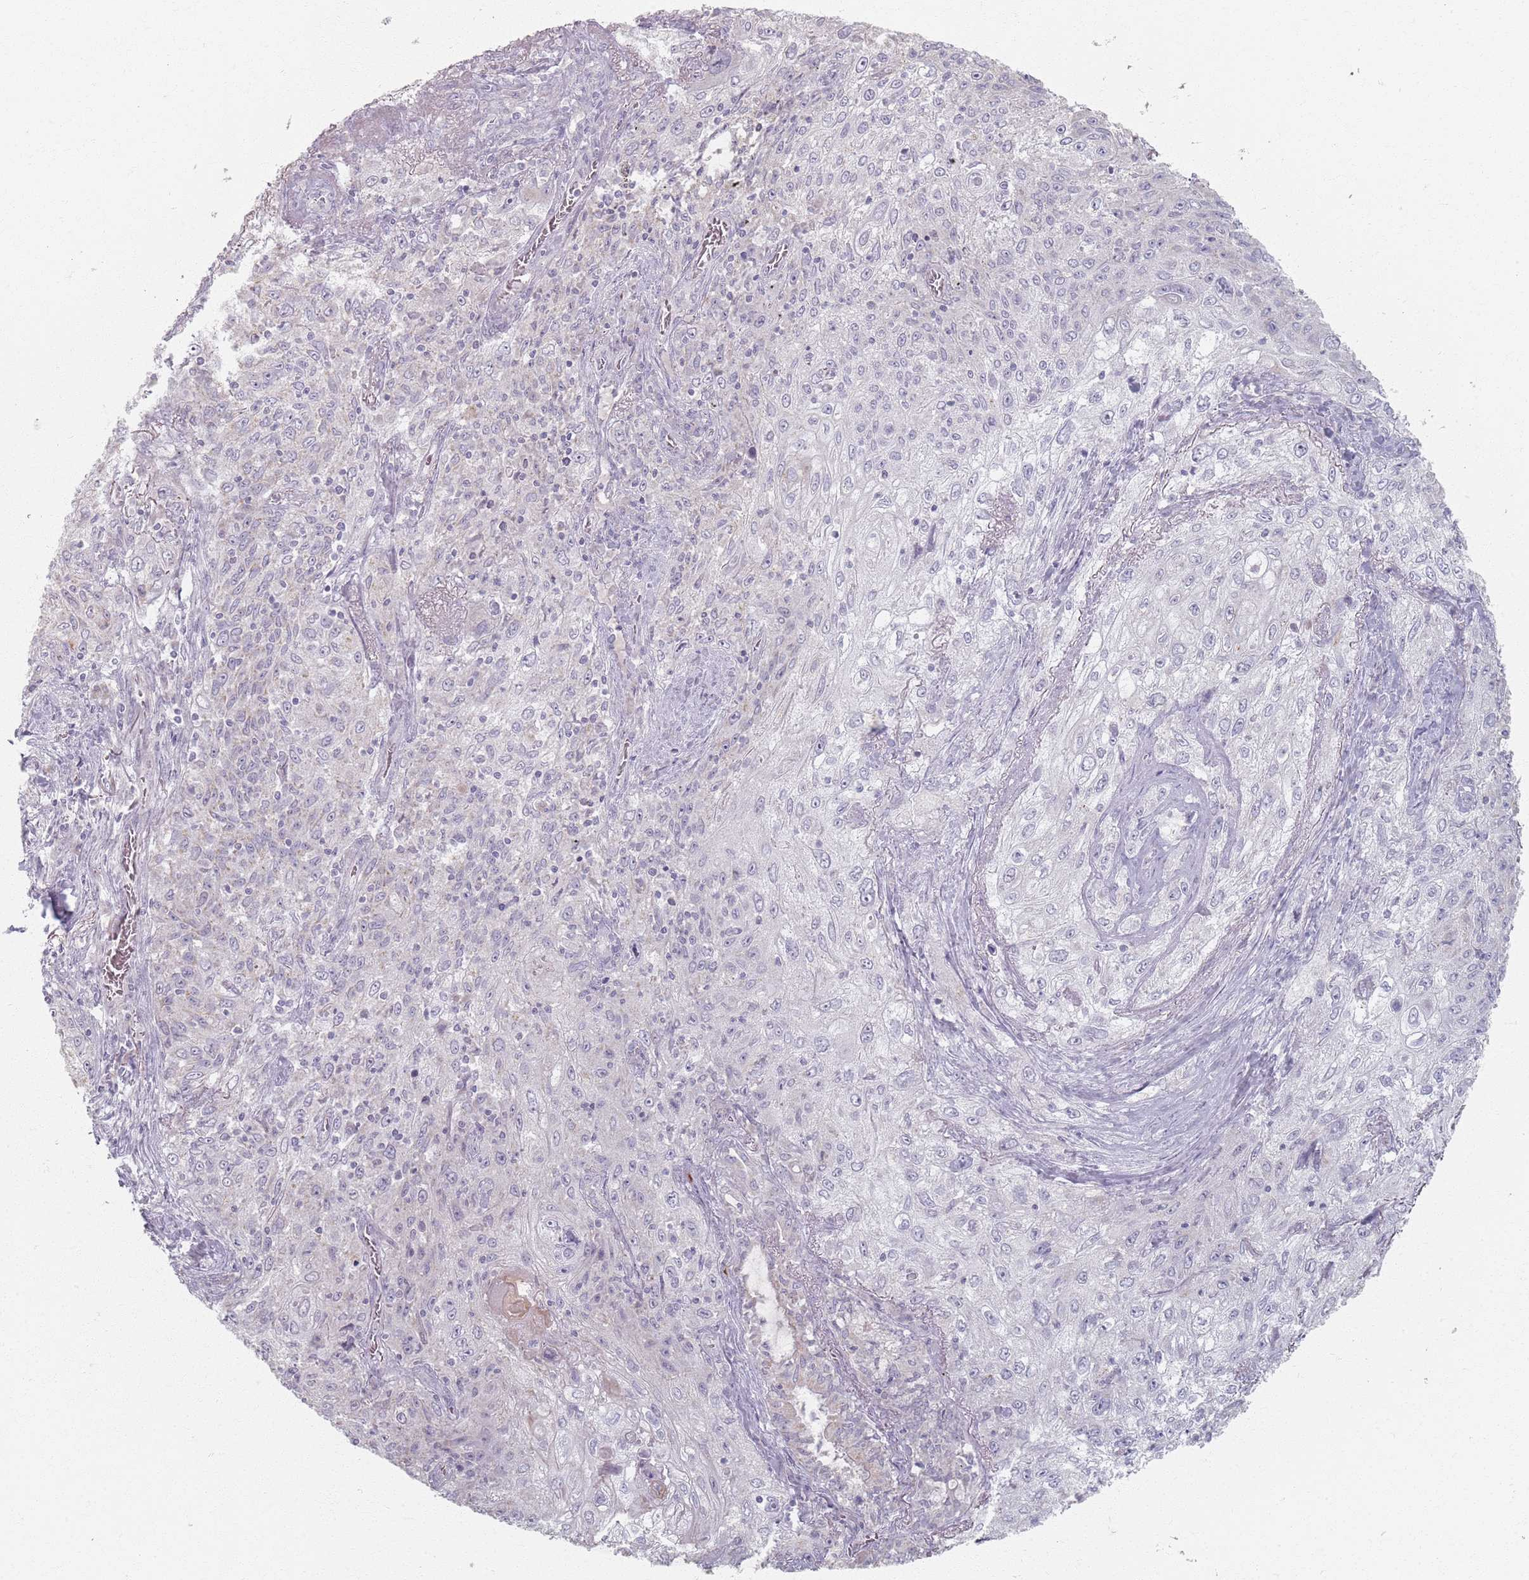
{"staining": {"intensity": "negative", "quantity": "none", "location": "none"}, "tissue": "lung cancer", "cell_type": "Tumor cells", "image_type": "cancer", "snomed": [{"axis": "morphology", "description": "Squamous cell carcinoma, NOS"}, {"axis": "topography", "description": "Lung"}], "caption": "Image shows no protein staining in tumor cells of lung cancer (squamous cell carcinoma) tissue.", "gene": "PKD2L2", "patient": {"sex": "female", "age": 69}}